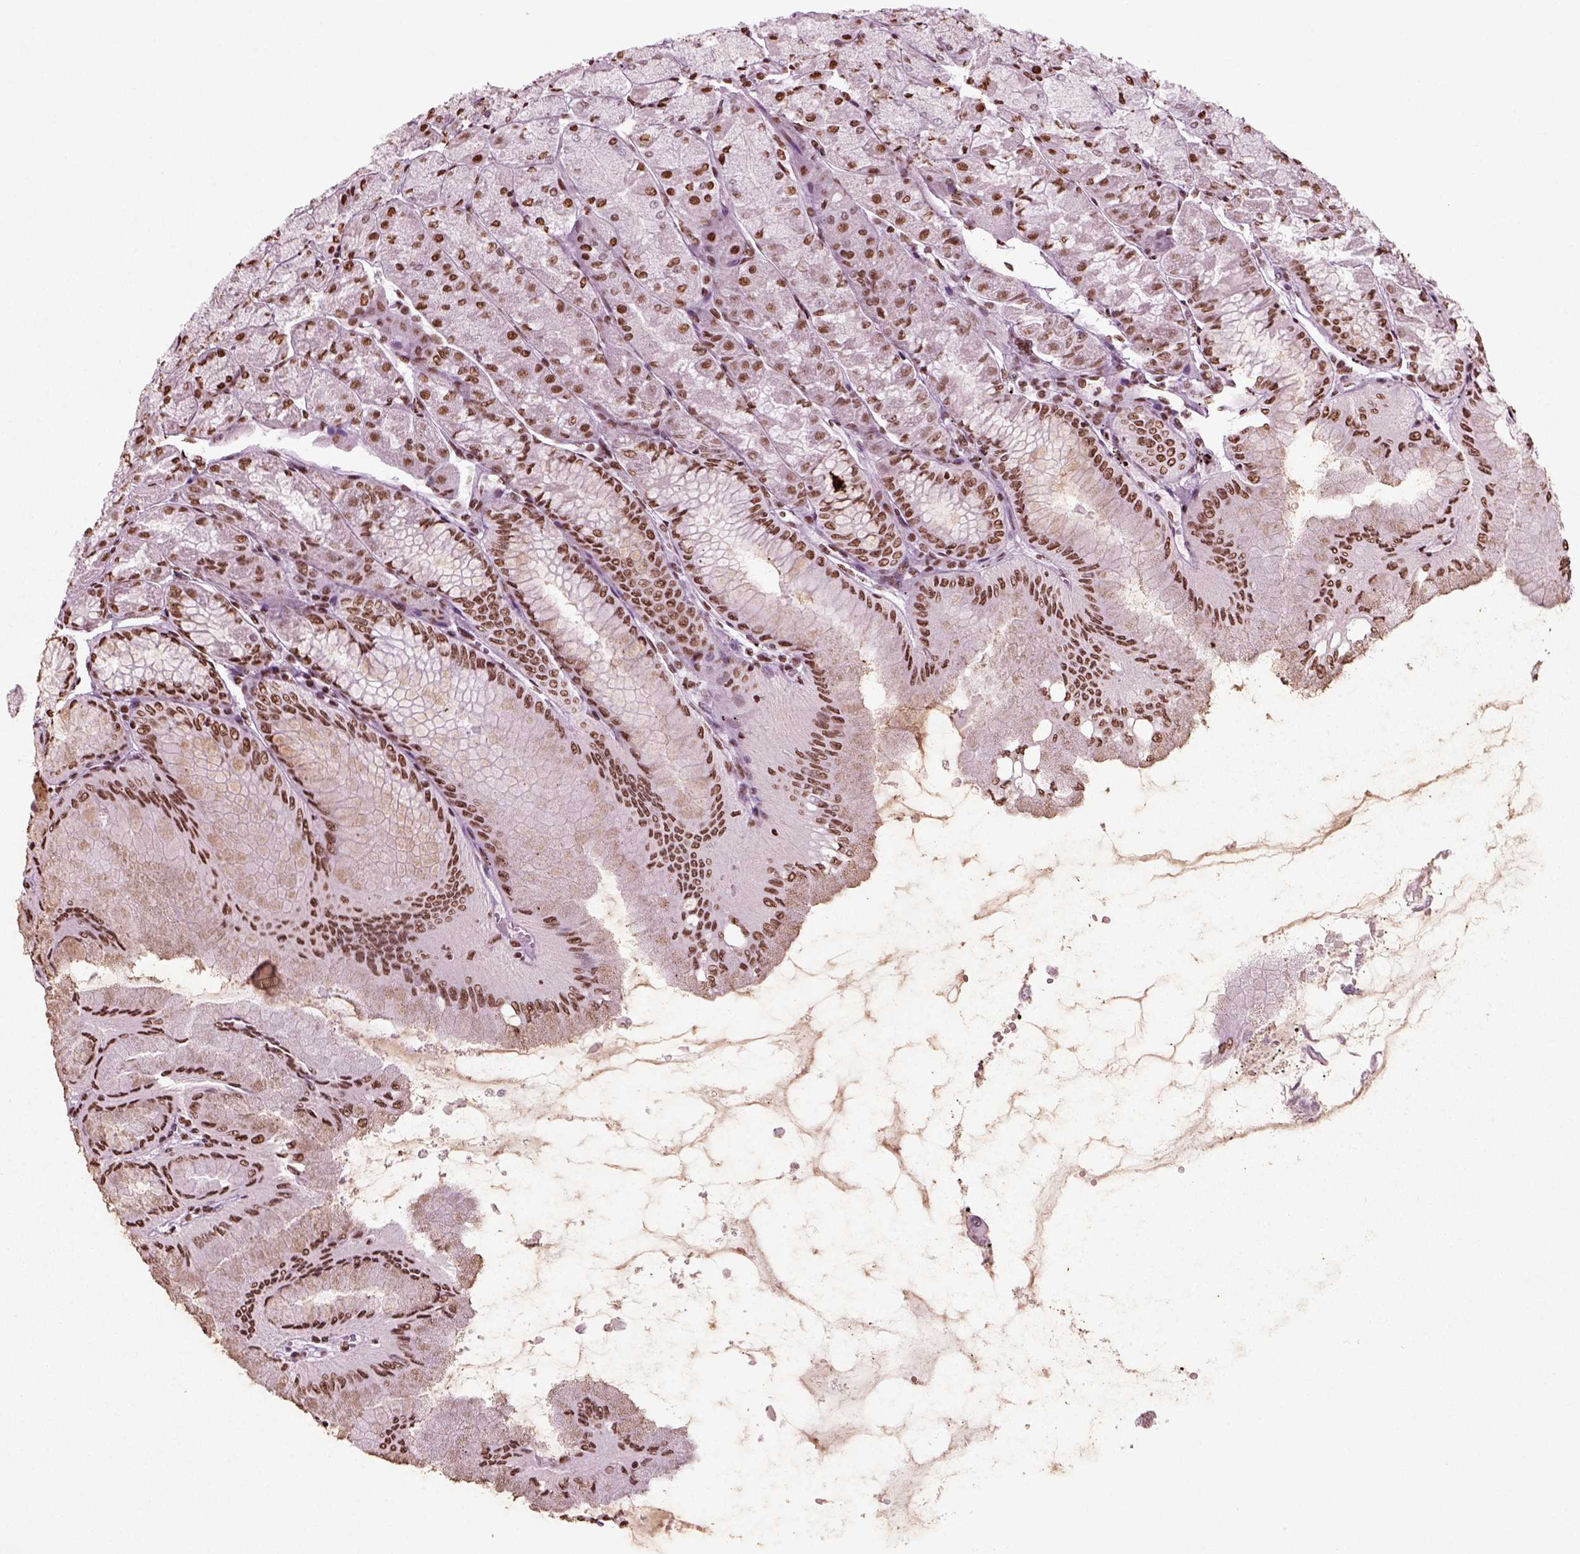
{"staining": {"intensity": "strong", "quantity": ">75%", "location": "nuclear"}, "tissue": "stomach", "cell_type": "Glandular cells", "image_type": "normal", "snomed": [{"axis": "morphology", "description": "Normal tissue, NOS"}, {"axis": "topography", "description": "Stomach, upper"}], "caption": "IHC (DAB (3,3'-diaminobenzidine)) staining of unremarkable human stomach exhibits strong nuclear protein positivity in approximately >75% of glandular cells.", "gene": "POLR1H", "patient": {"sex": "male", "age": 60}}